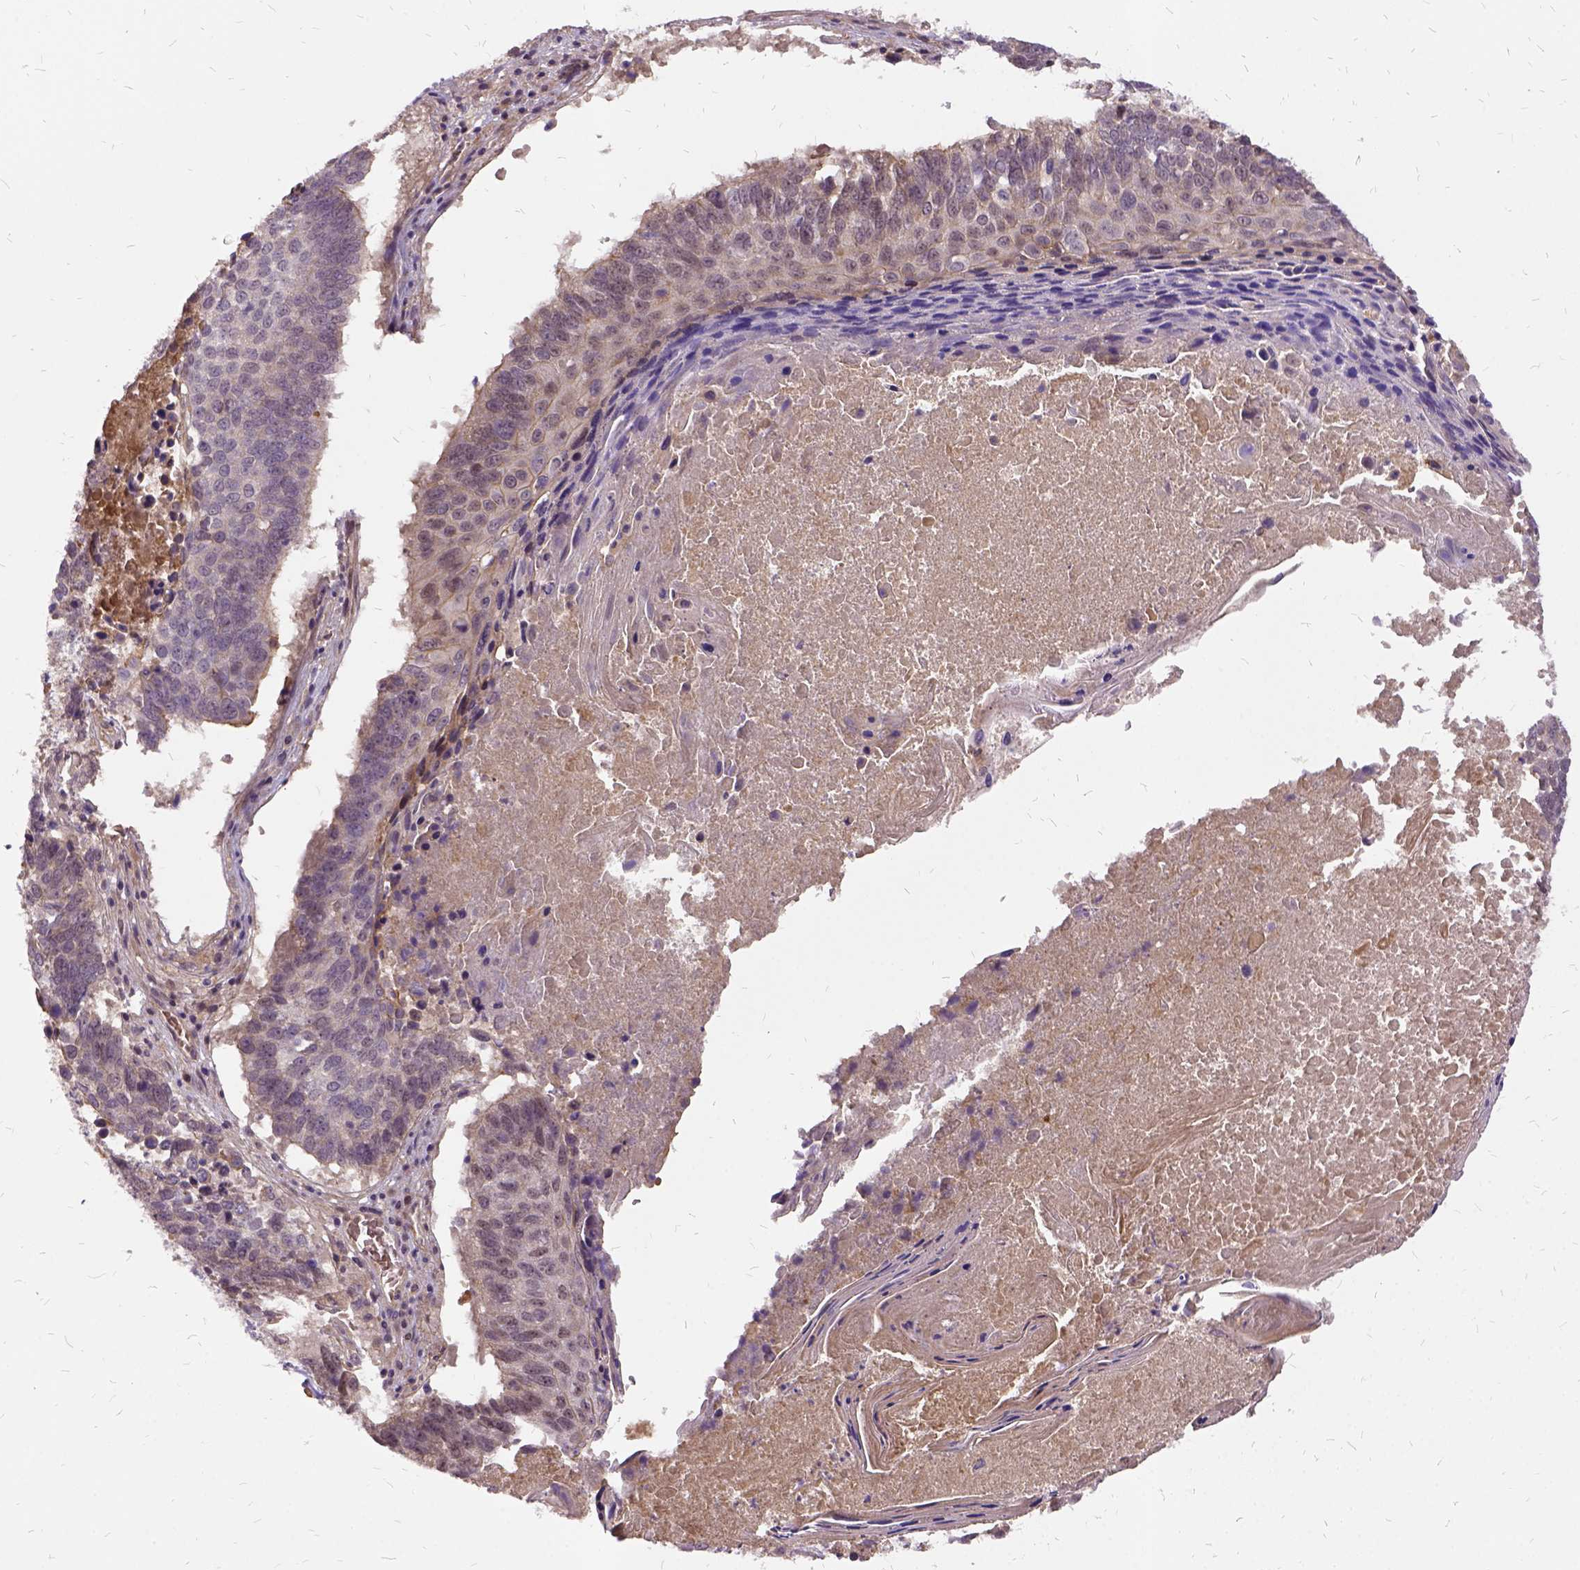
{"staining": {"intensity": "negative", "quantity": "none", "location": "none"}, "tissue": "lung cancer", "cell_type": "Tumor cells", "image_type": "cancer", "snomed": [{"axis": "morphology", "description": "Squamous cell carcinoma, NOS"}, {"axis": "topography", "description": "Lung"}], "caption": "A photomicrograph of lung squamous cell carcinoma stained for a protein shows no brown staining in tumor cells.", "gene": "ILRUN", "patient": {"sex": "male", "age": 73}}